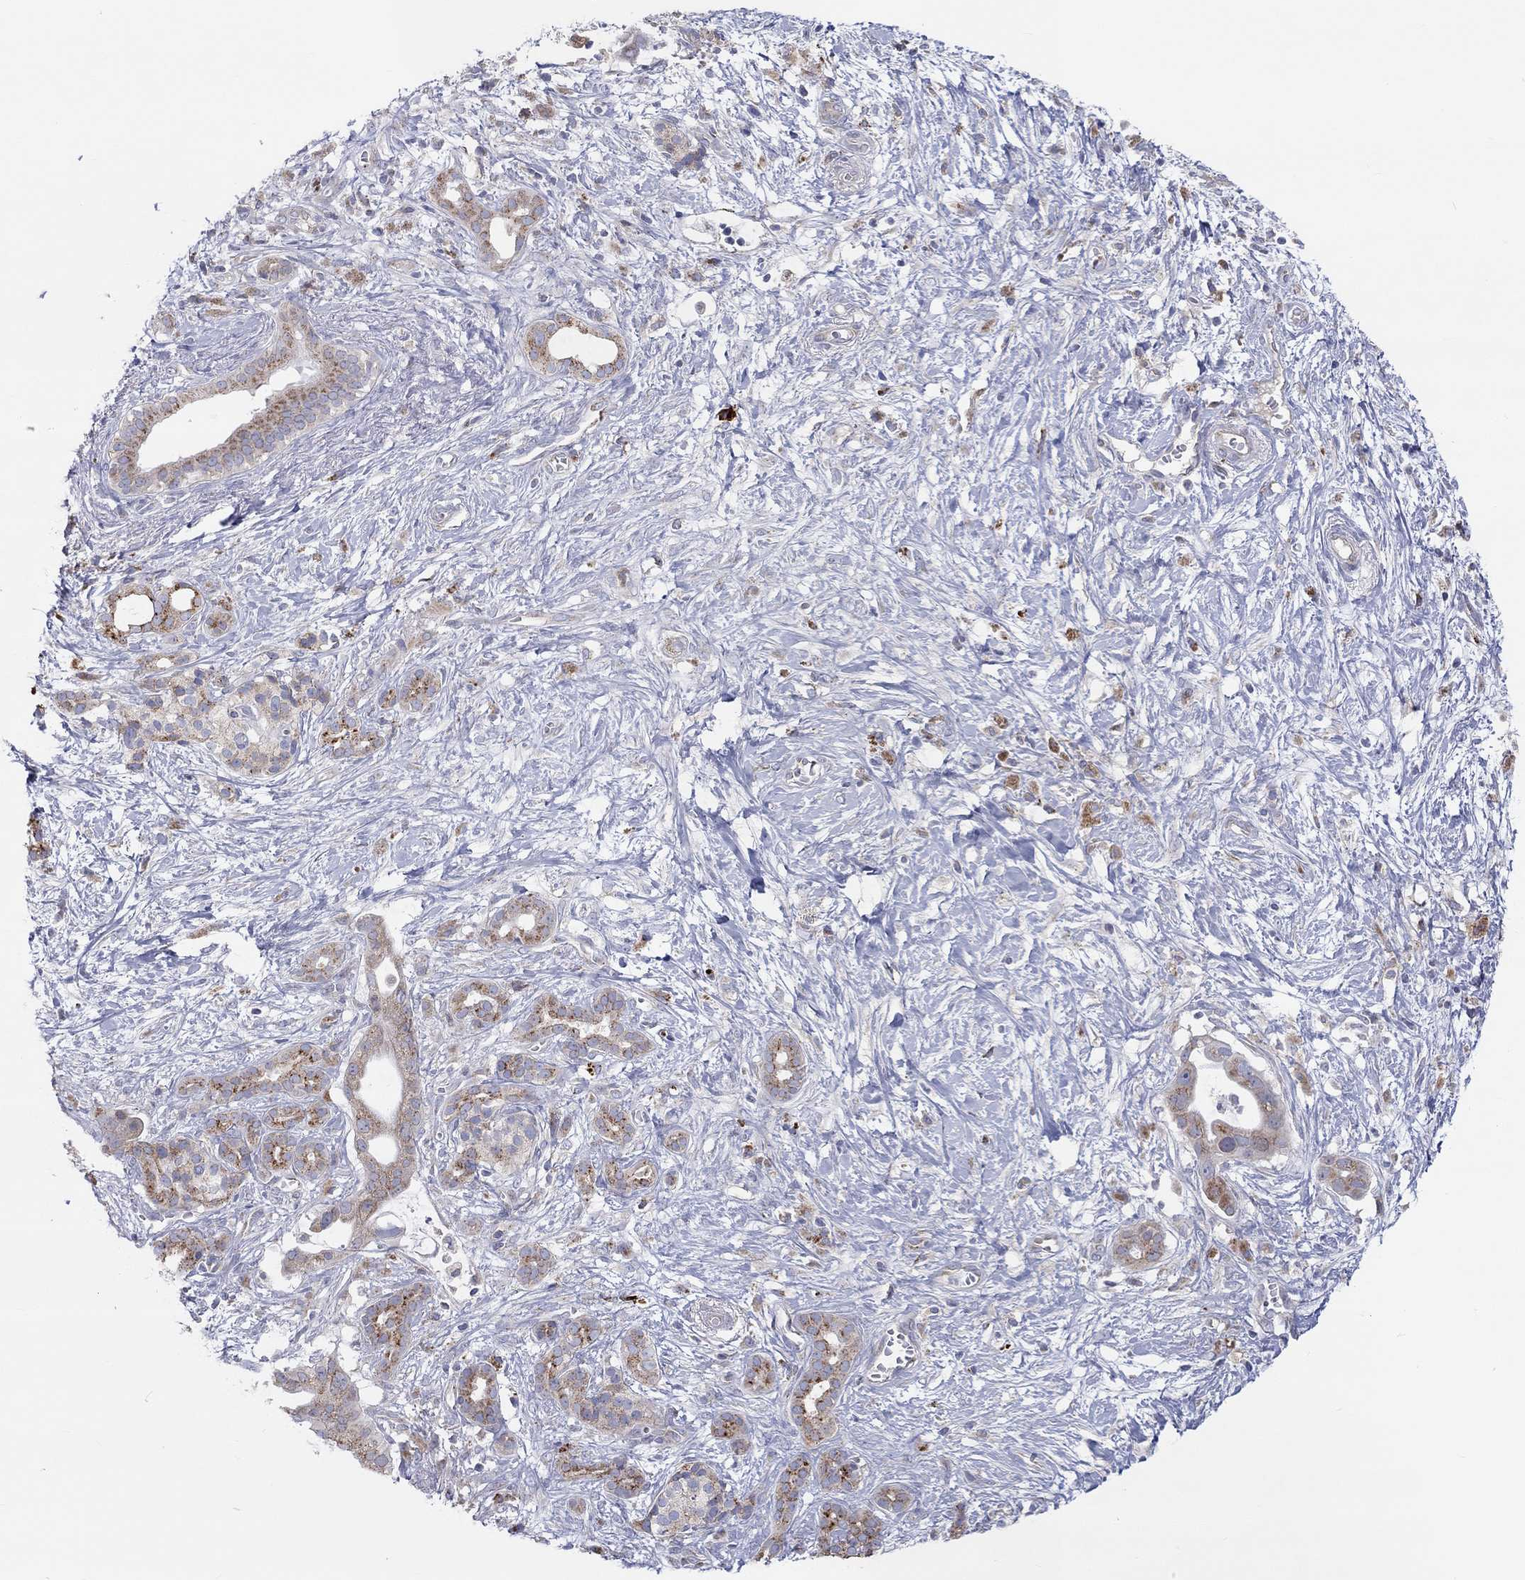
{"staining": {"intensity": "moderate", "quantity": ">75%", "location": "cytoplasmic/membranous"}, "tissue": "pancreatic cancer", "cell_type": "Tumor cells", "image_type": "cancer", "snomed": [{"axis": "morphology", "description": "Adenocarcinoma, NOS"}, {"axis": "topography", "description": "Pancreas"}], "caption": "Tumor cells show medium levels of moderate cytoplasmic/membranous expression in about >75% of cells in adenocarcinoma (pancreatic). The protein is stained brown, and the nuclei are stained in blue (DAB (3,3'-diaminobenzidine) IHC with brightfield microscopy, high magnification).", "gene": "BCO2", "patient": {"sex": "male", "age": 61}}